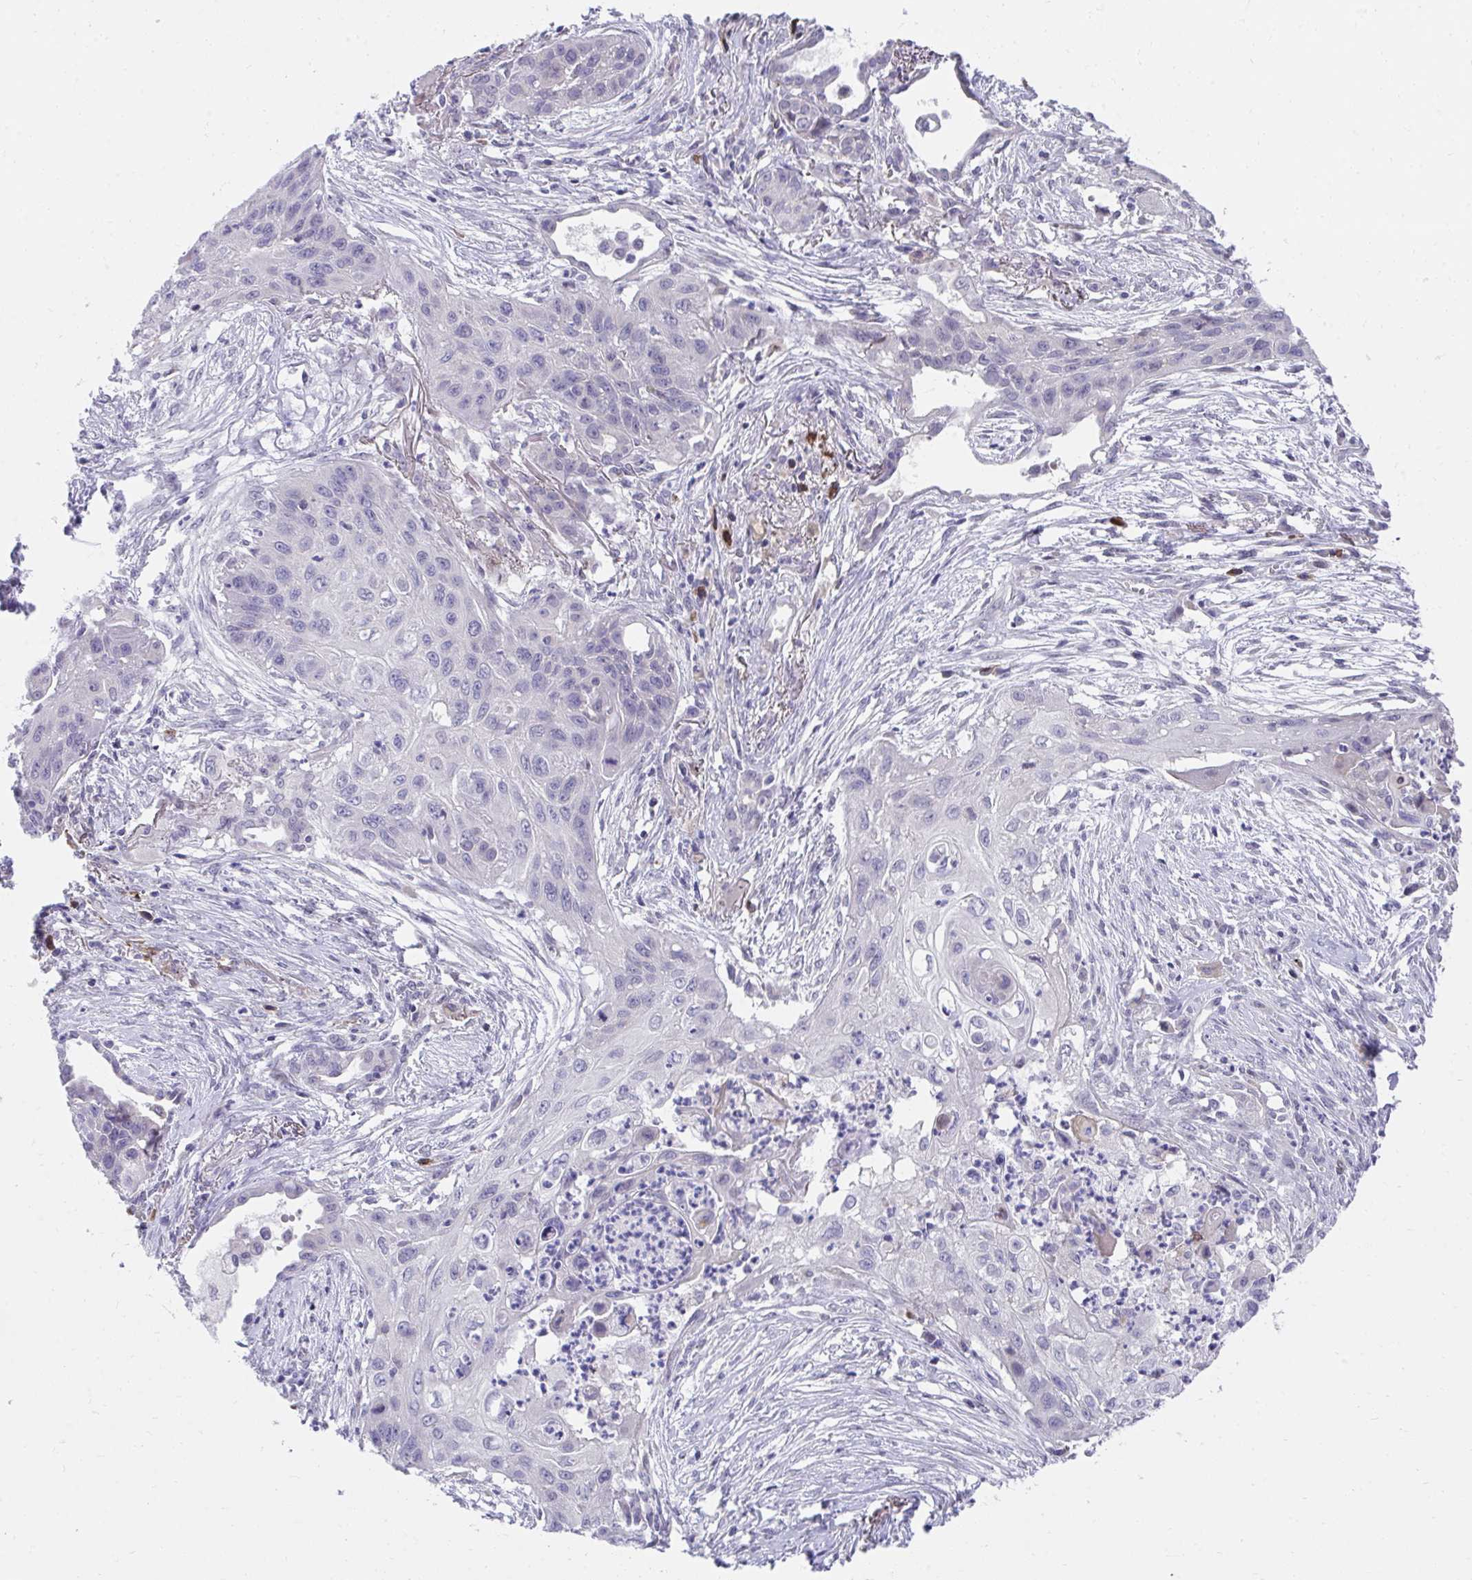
{"staining": {"intensity": "negative", "quantity": "none", "location": "none"}, "tissue": "lung cancer", "cell_type": "Tumor cells", "image_type": "cancer", "snomed": [{"axis": "morphology", "description": "Squamous cell carcinoma, NOS"}, {"axis": "topography", "description": "Lung"}], "caption": "Tumor cells are negative for brown protein staining in lung squamous cell carcinoma.", "gene": "SLAMF7", "patient": {"sex": "male", "age": 71}}